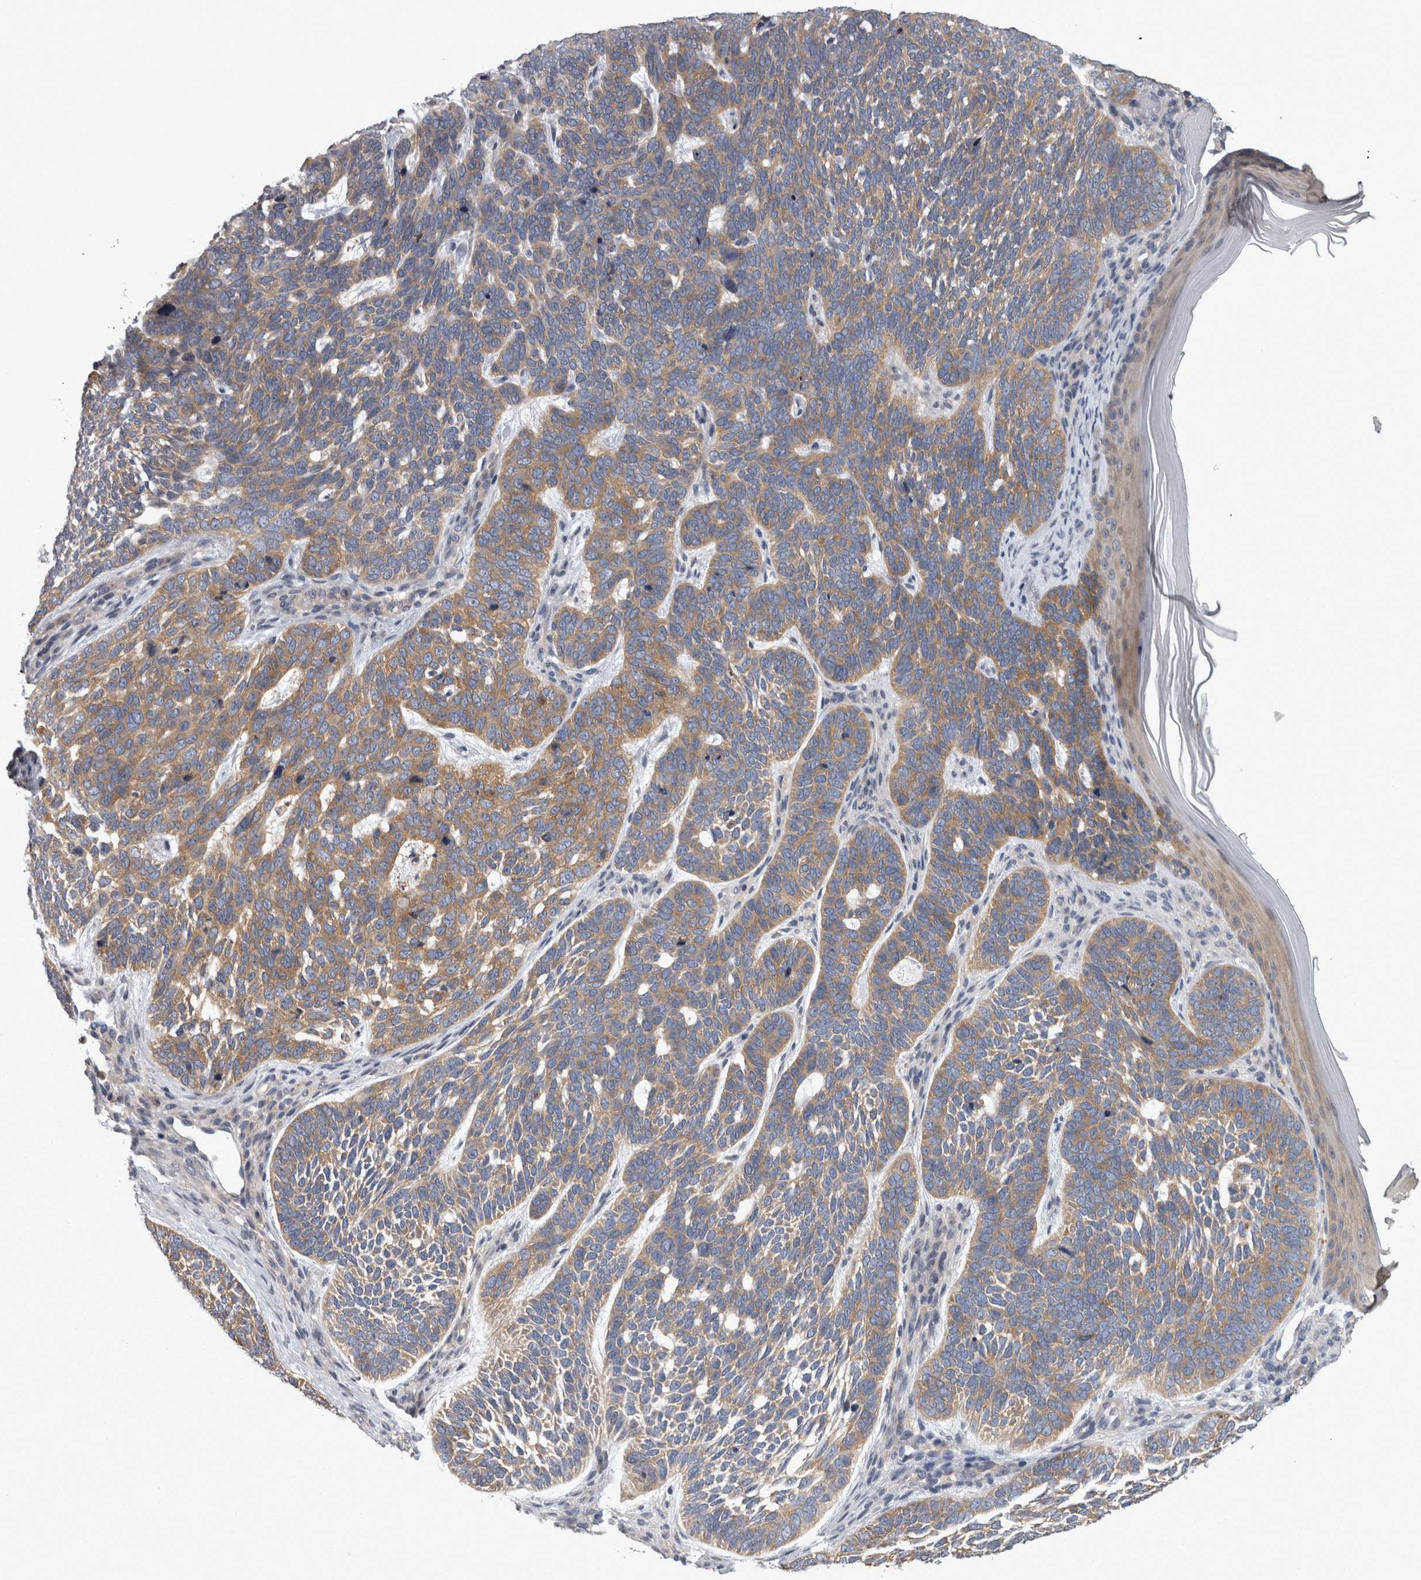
{"staining": {"intensity": "moderate", "quantity": ">75%", "location": "cytoplasmic/membranous"}, "tissue": "skin cancer", "cell_type": "Tumor cells", "image_type": "cancer", "snomed": [{"axis": "morphology", "description": "Basal cell carcinoma"}, {"axis": "topography", "description": "Skin"}], "caption": "Skin cancer was stained to show a protein in brown. There is medium levels of moderate cytoplasmic/membranous positivity in approximately >75% of tumor cells.", "gene": "PRKCI", "patient": {"sex": "female", "age": 85}}